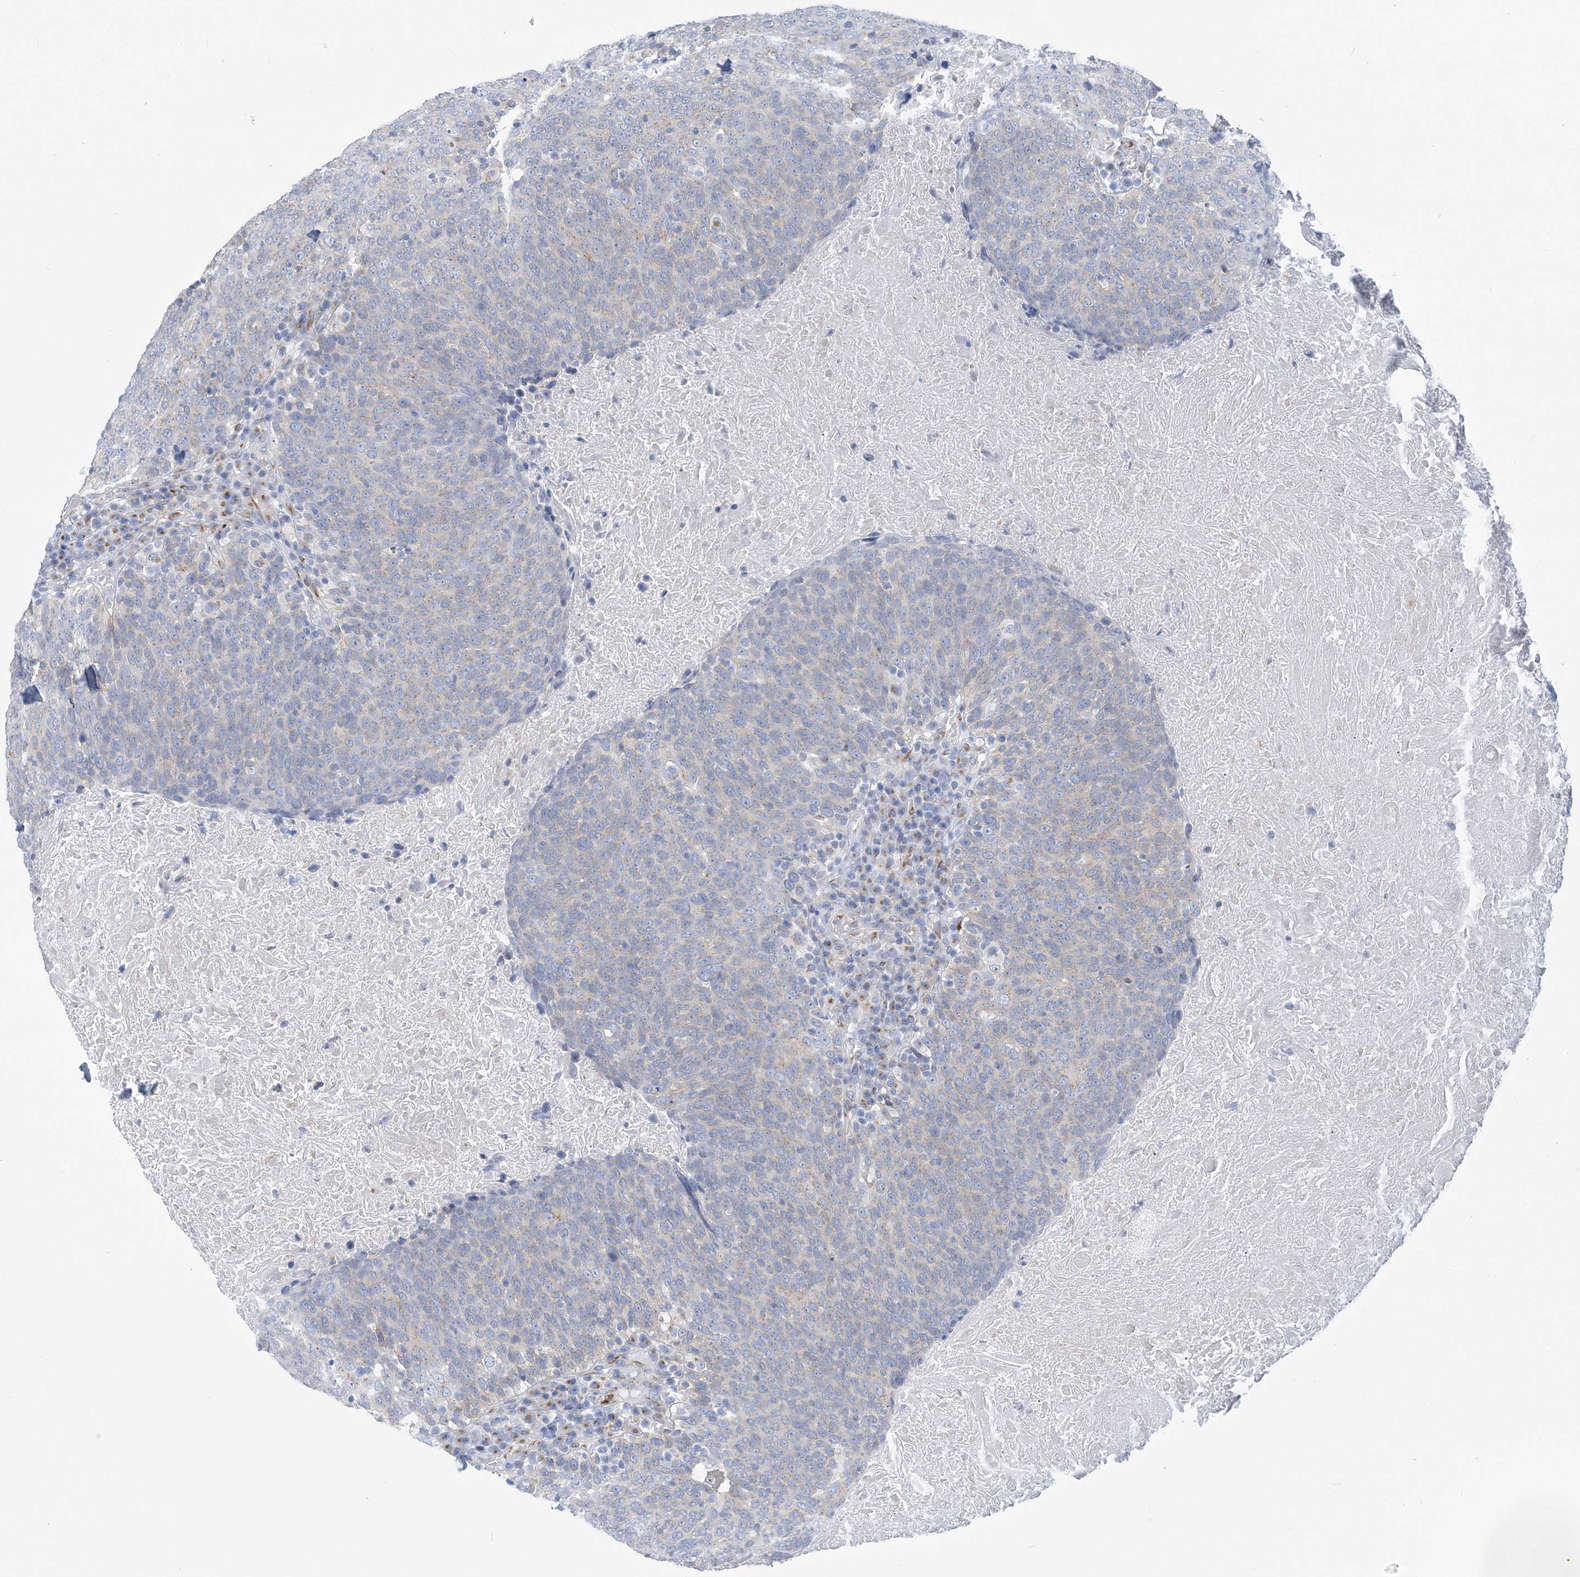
{"staining": {"intensity": "weak", "quantity": "<25%", "location": "cytoplasmic/membranous"}, "tissue": "head and neck cancer", "cell_type": "Tumor cells", "image_type": "cancer", "snomed": [{"axis": "morphology", "description": "Squamous cell carcinoma, NOS"}, {"axis": "morphology", "description": "Squamous cell carcinoma, metastatic, NOS"}, {"axis": "topography", "description": "Lymph node"}, {"axis": "topography", "description": "Head-Neck"}], "caption": "Immunohistochemical staining of human metastatic squamous cell carcinoma (head and neck) displays no significant expression in tumor cells. (DAB immunohistochemistry, high magnification).", "gene": "PLEKHG4B", "patient": {"sex": "male", "age": 62}}